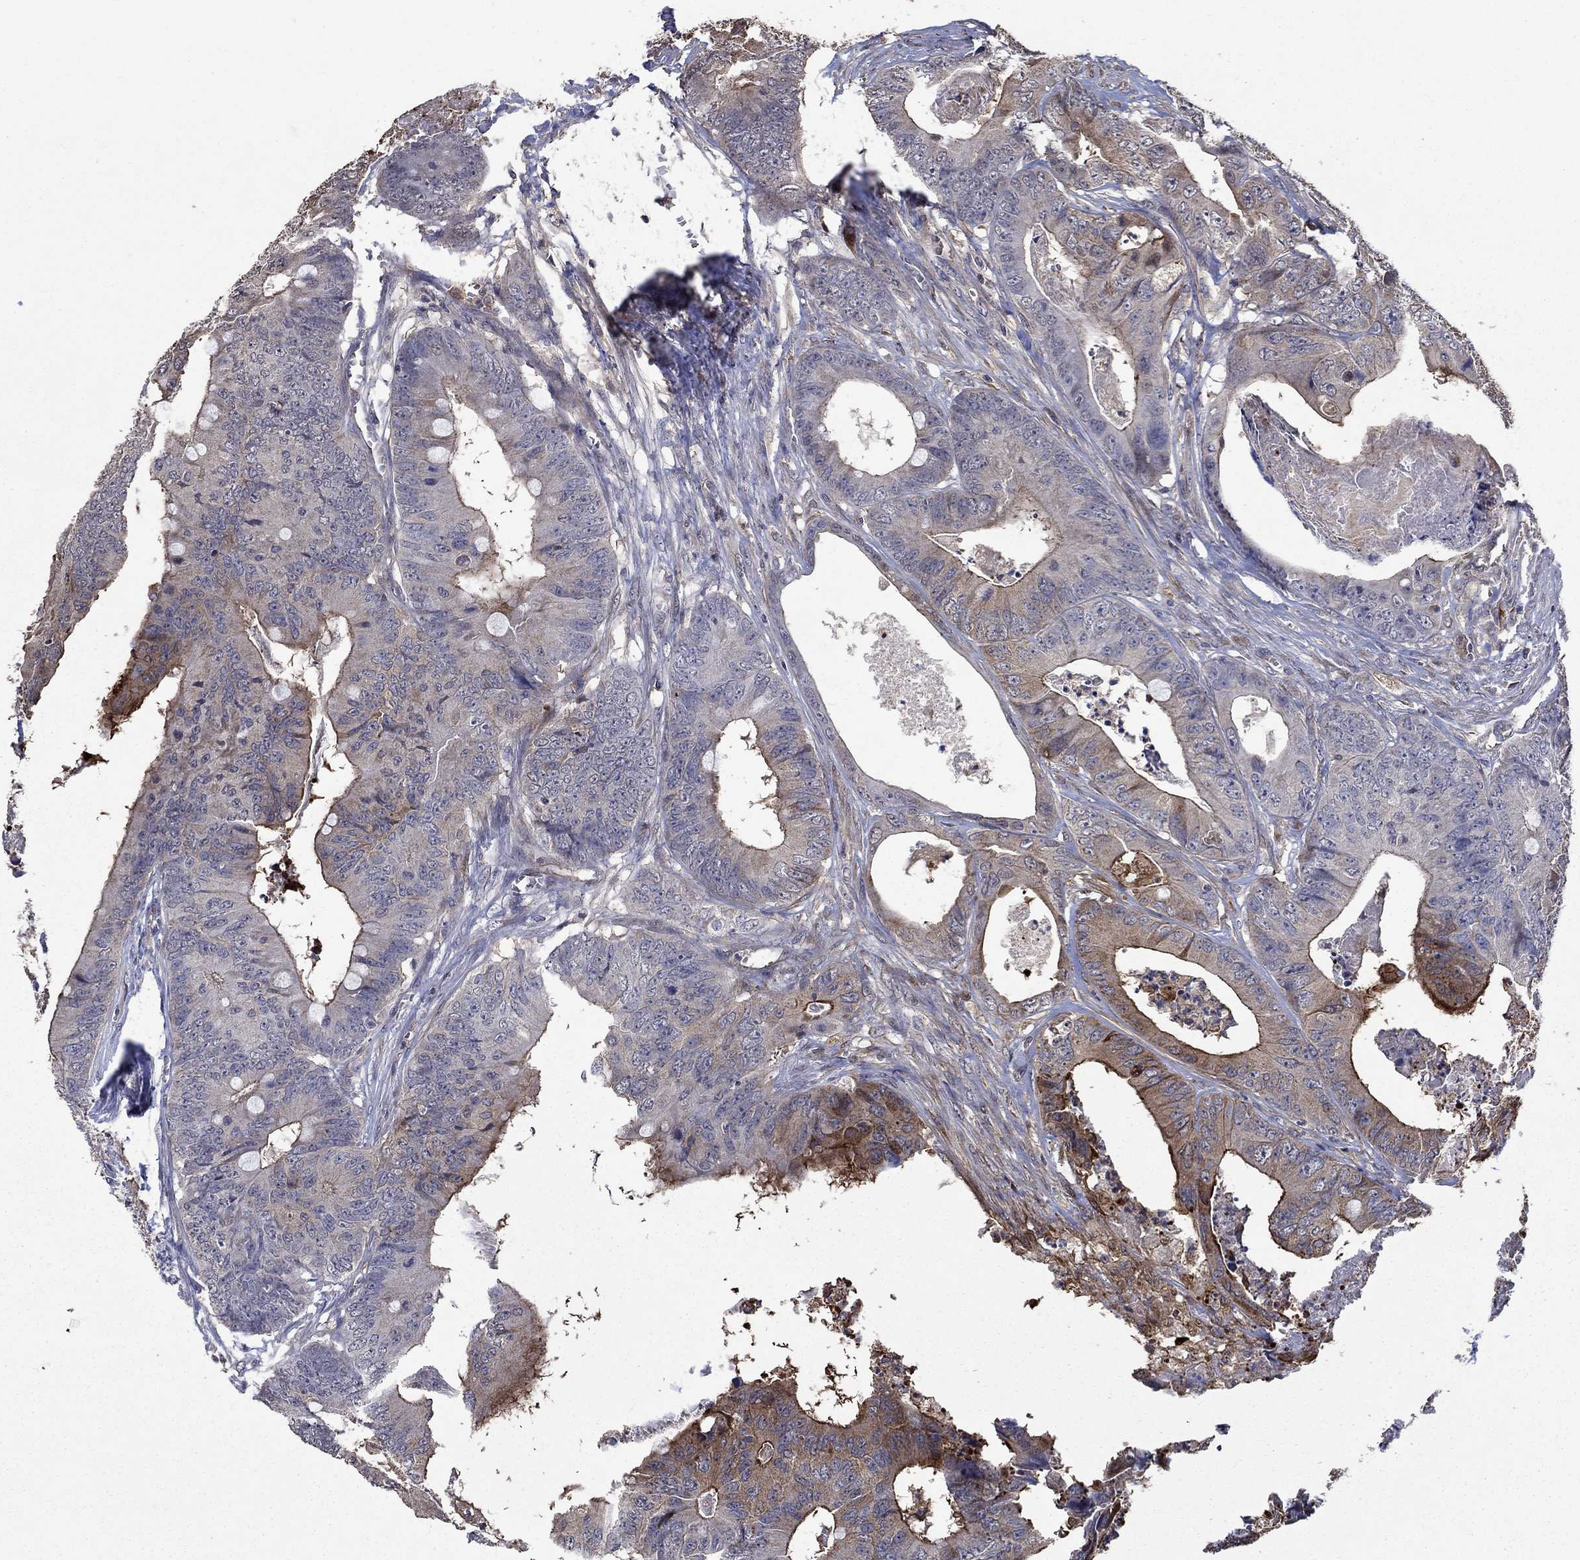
{"staining": {"intensity": "moderate", "quantity": "<25%", "location": "cytoplasmic/membranous"}, "tissue": "colorectal cancer", "cell_type": "Tumor cells", "image_type": "cancer", "snomed": [{"axis": "morphology", "description": "Adenocarcinoma, NOS"}, {"axis": "topography", "description": "Colon"}], "caption": "Immunohistochemical staining of colorectal adenocarcinoma demonstrates low levels of moderate cytoplasmic/membranous expression in approximately <25% of tumor cells. The staining is performed using DAB (3,3'-diaminobenzidine) brown chromogen to label protein expression. The nuclei are counter-stained blue using hematoxylin.", "gene": "DVL1", "patient": {"sex": "male", "age": 84}}